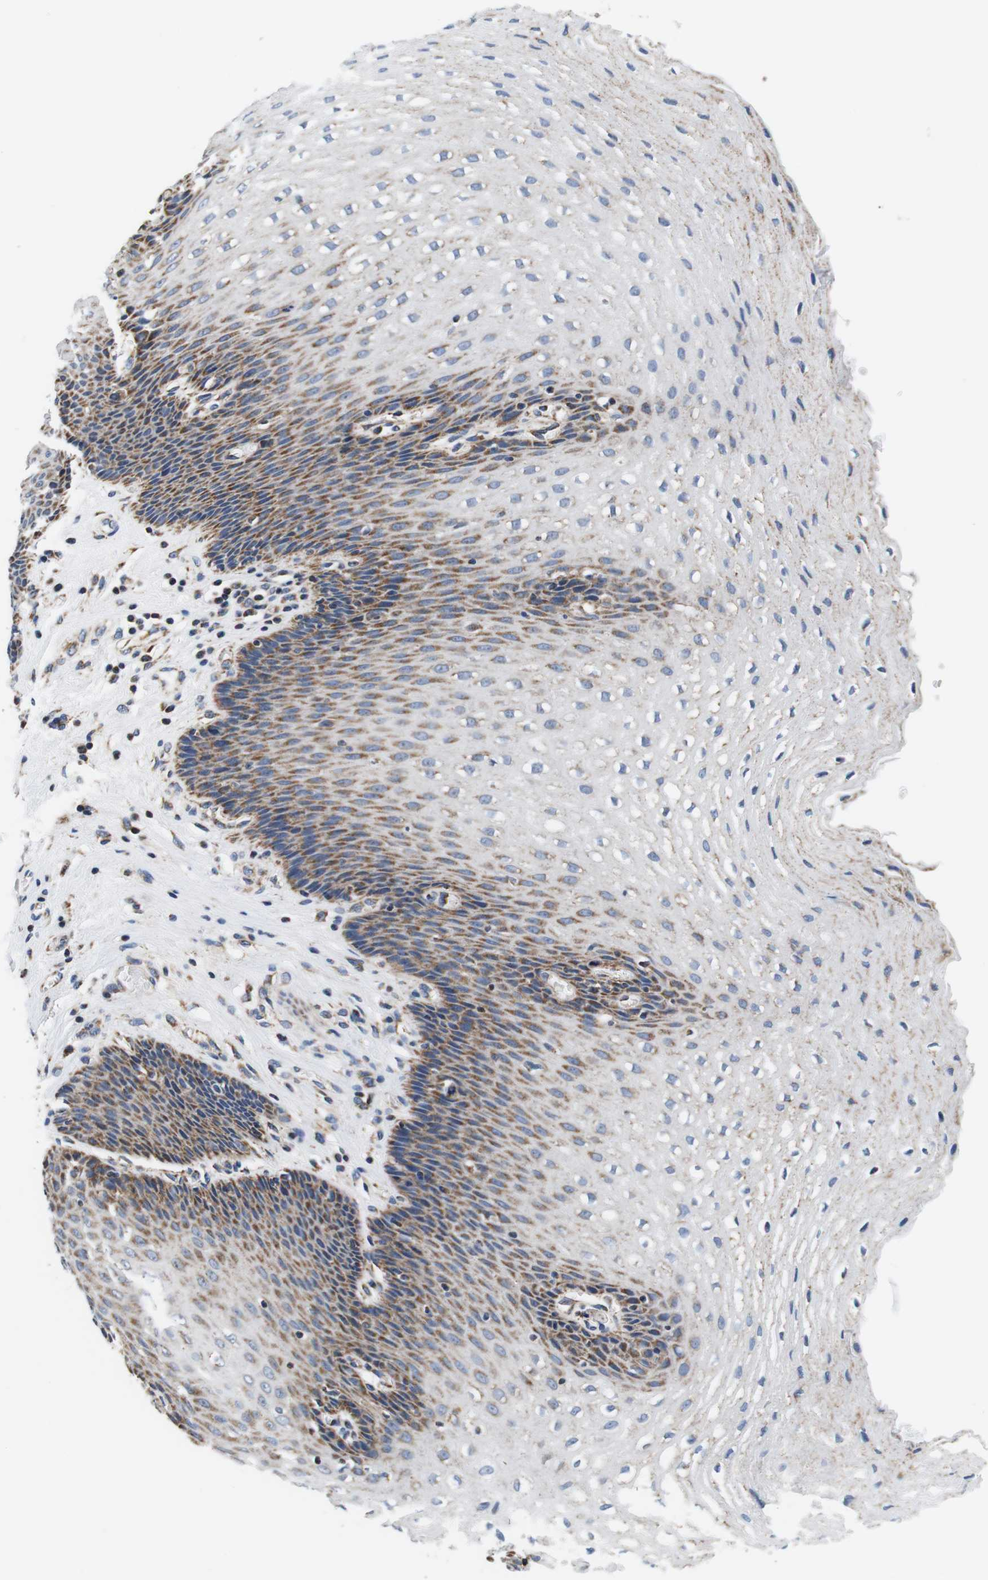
{"staining": {"intensity": "moderate", "quantity": "25%-75%", "location": "cytoplasmic/membranous"}, "tissue": "esophagus", "cell_type": "Squamous epithelial cells", "image_type": "normal", "snomed": [{"axis": "morphology", "description": "Normal tissue, NOS"}, {"axis": "topography", "description": "Esophagus"}], "caption": "The micrograph shows a brown stain indicating the presence of a protein in the cytoplasmic/membranous of squamous epithelial cells in esophagus. Nuclei are stained in blue.", "gene": "LRP4", "patient": {"sex": "male", "age": 48}}